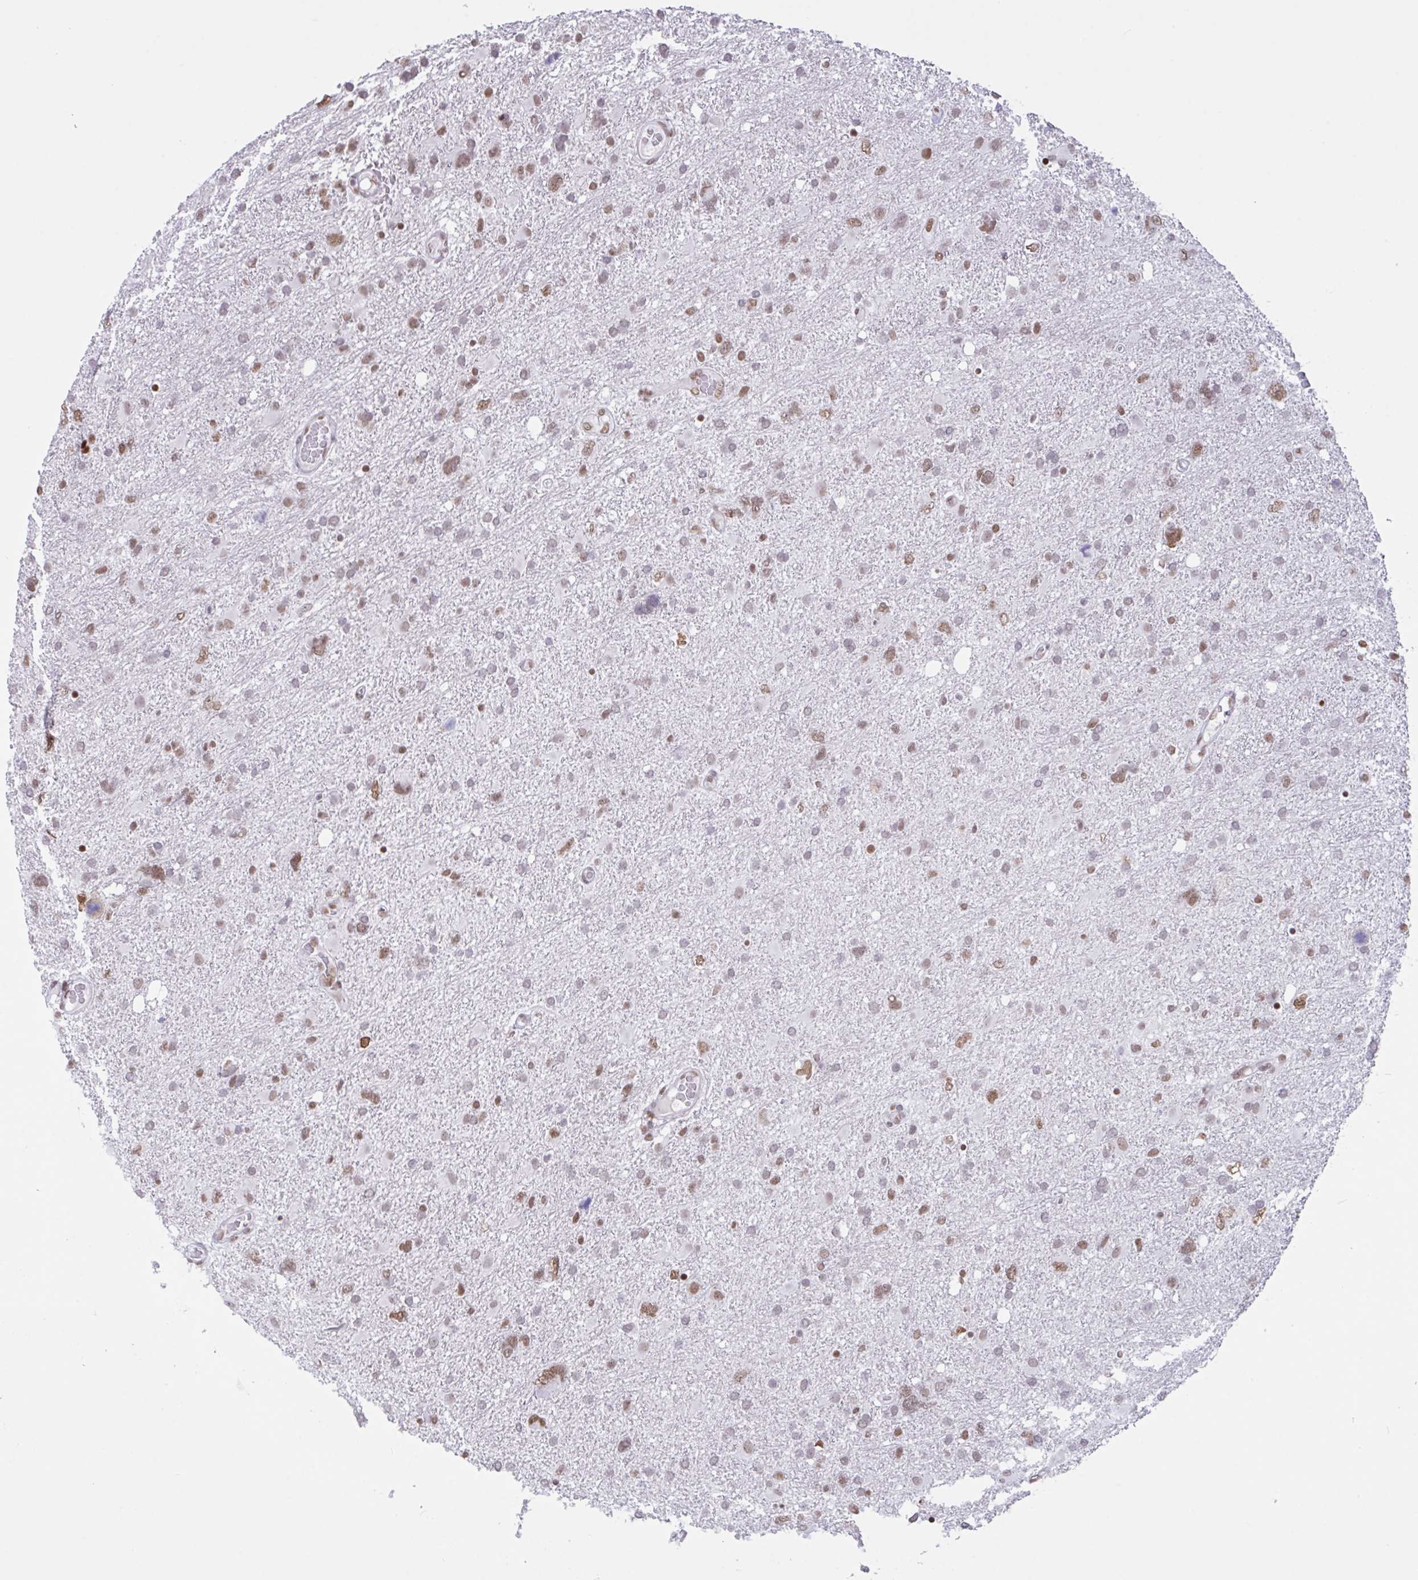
{"staining": {"intensity": "moderate", "quantity": "25%-75%", "location": "nuclear"}, "tissue": "glioma", "cell_type": "Tumor cells", "image_type": "cancer", "snomed": [{"axis": "morphology", "description": "Glioma, malignant, High grade"}, {"axis": "topography", "description": "Brain"}], "caption": "About 25%-75% of tumor cells in human glioma show moderate nuclear protein positivity as visualized by brown immunohistochemical staining.", "gene": "CLP1", "patient": {"sex": "male", "age": 61}}